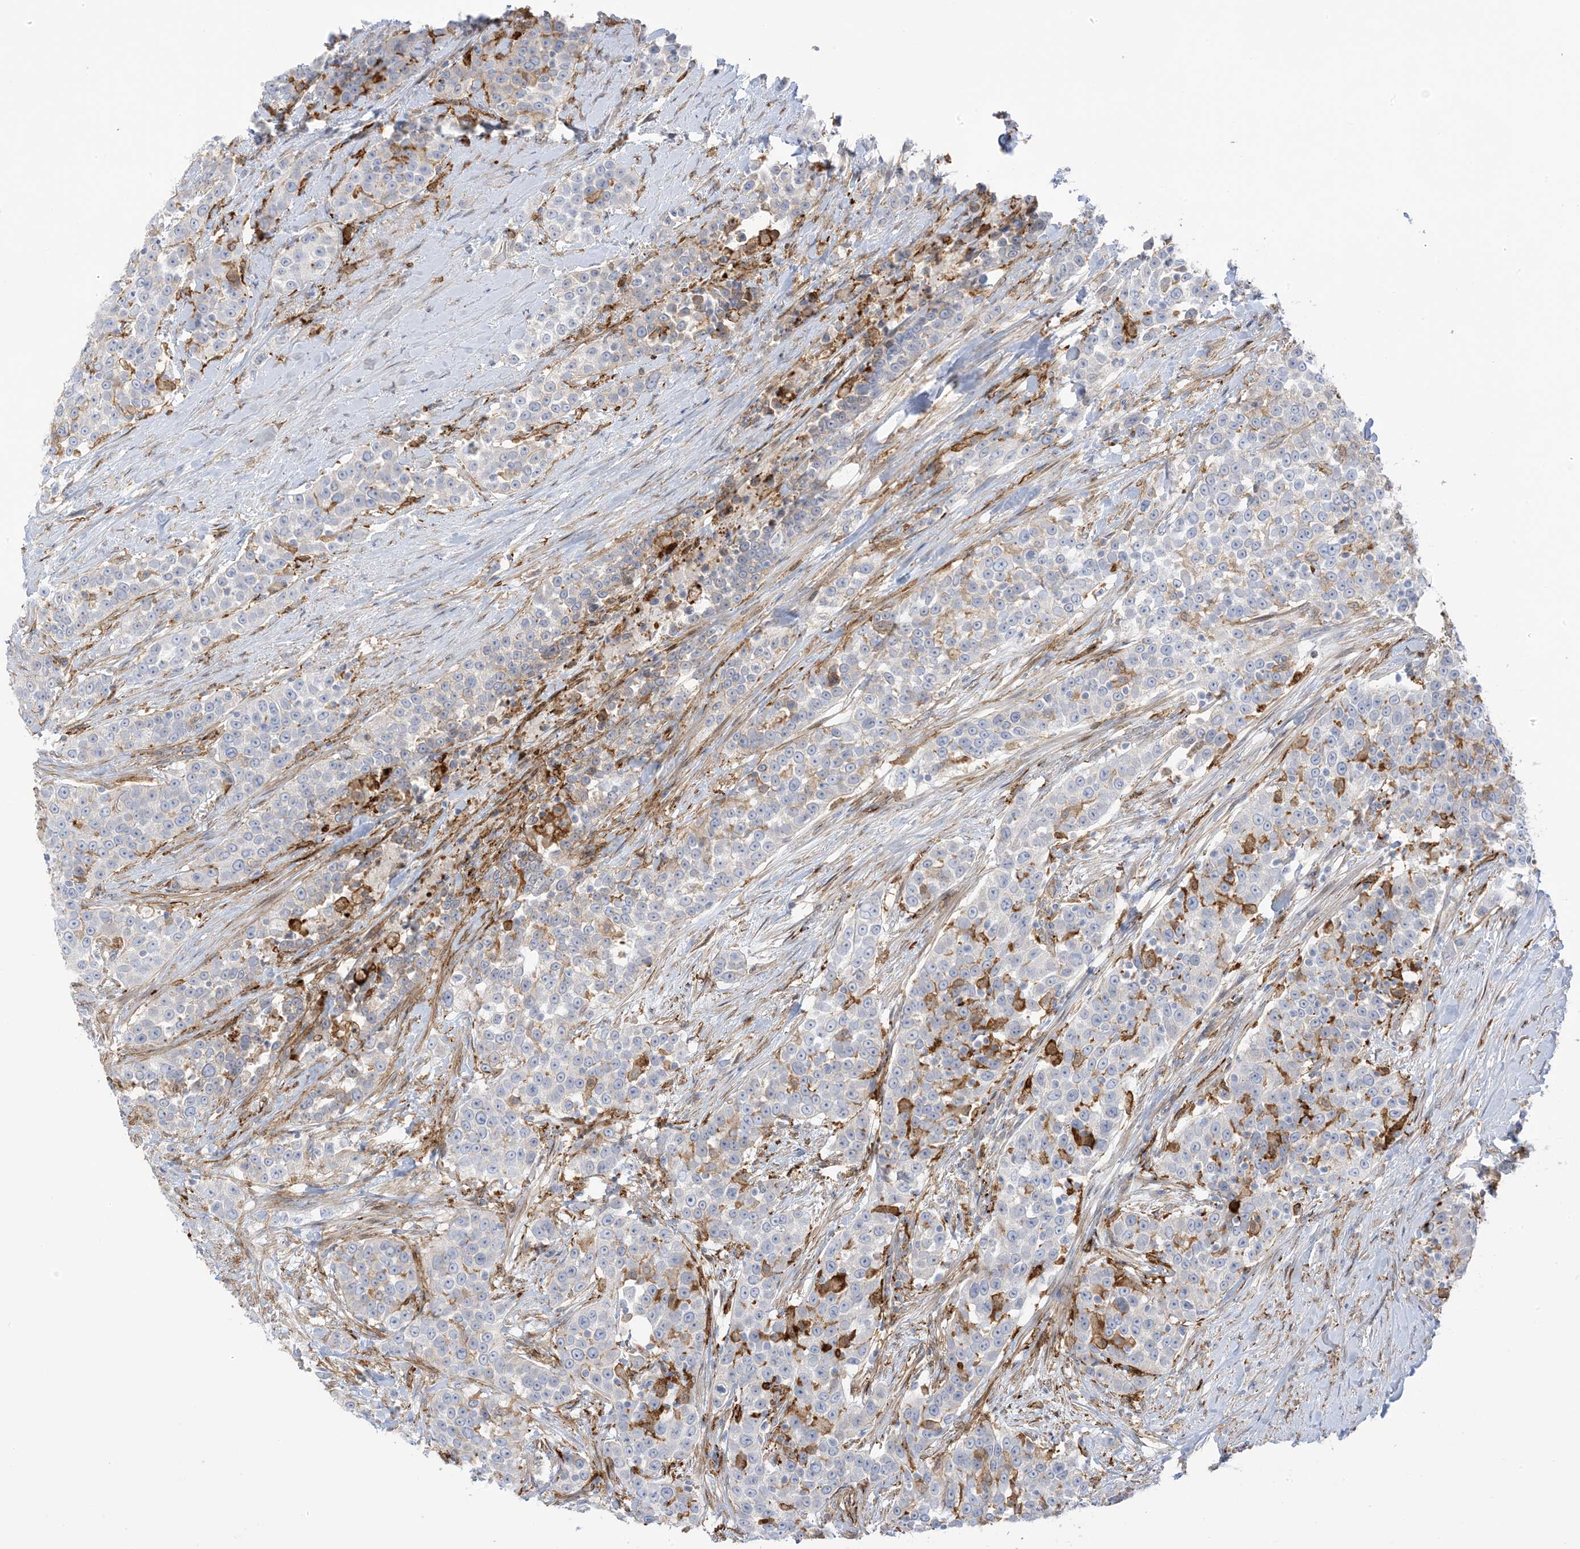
{"staining": {"intensity": "negative", "quantity": "none", "location": "none"}, "tissue": "urothelial cancer", "cell_type": "Tumor cells", "image_type": "cancer", "snomed": [{"axis": "morphology", "description": "Urothelial carcinoma, High grade"}, {"axis": "topography", "description": "Urinary bladder"}], "caption": "Image shows no significant protein expression in tumor cells of high-grade urothelial carcinoma. Brightfield microscopy of IHC stained with DAB (brown) and hematoxylin (blue), captured at high magnification.", "gene": "ICMT", "patient": {"sex": "female", "age": 80}}